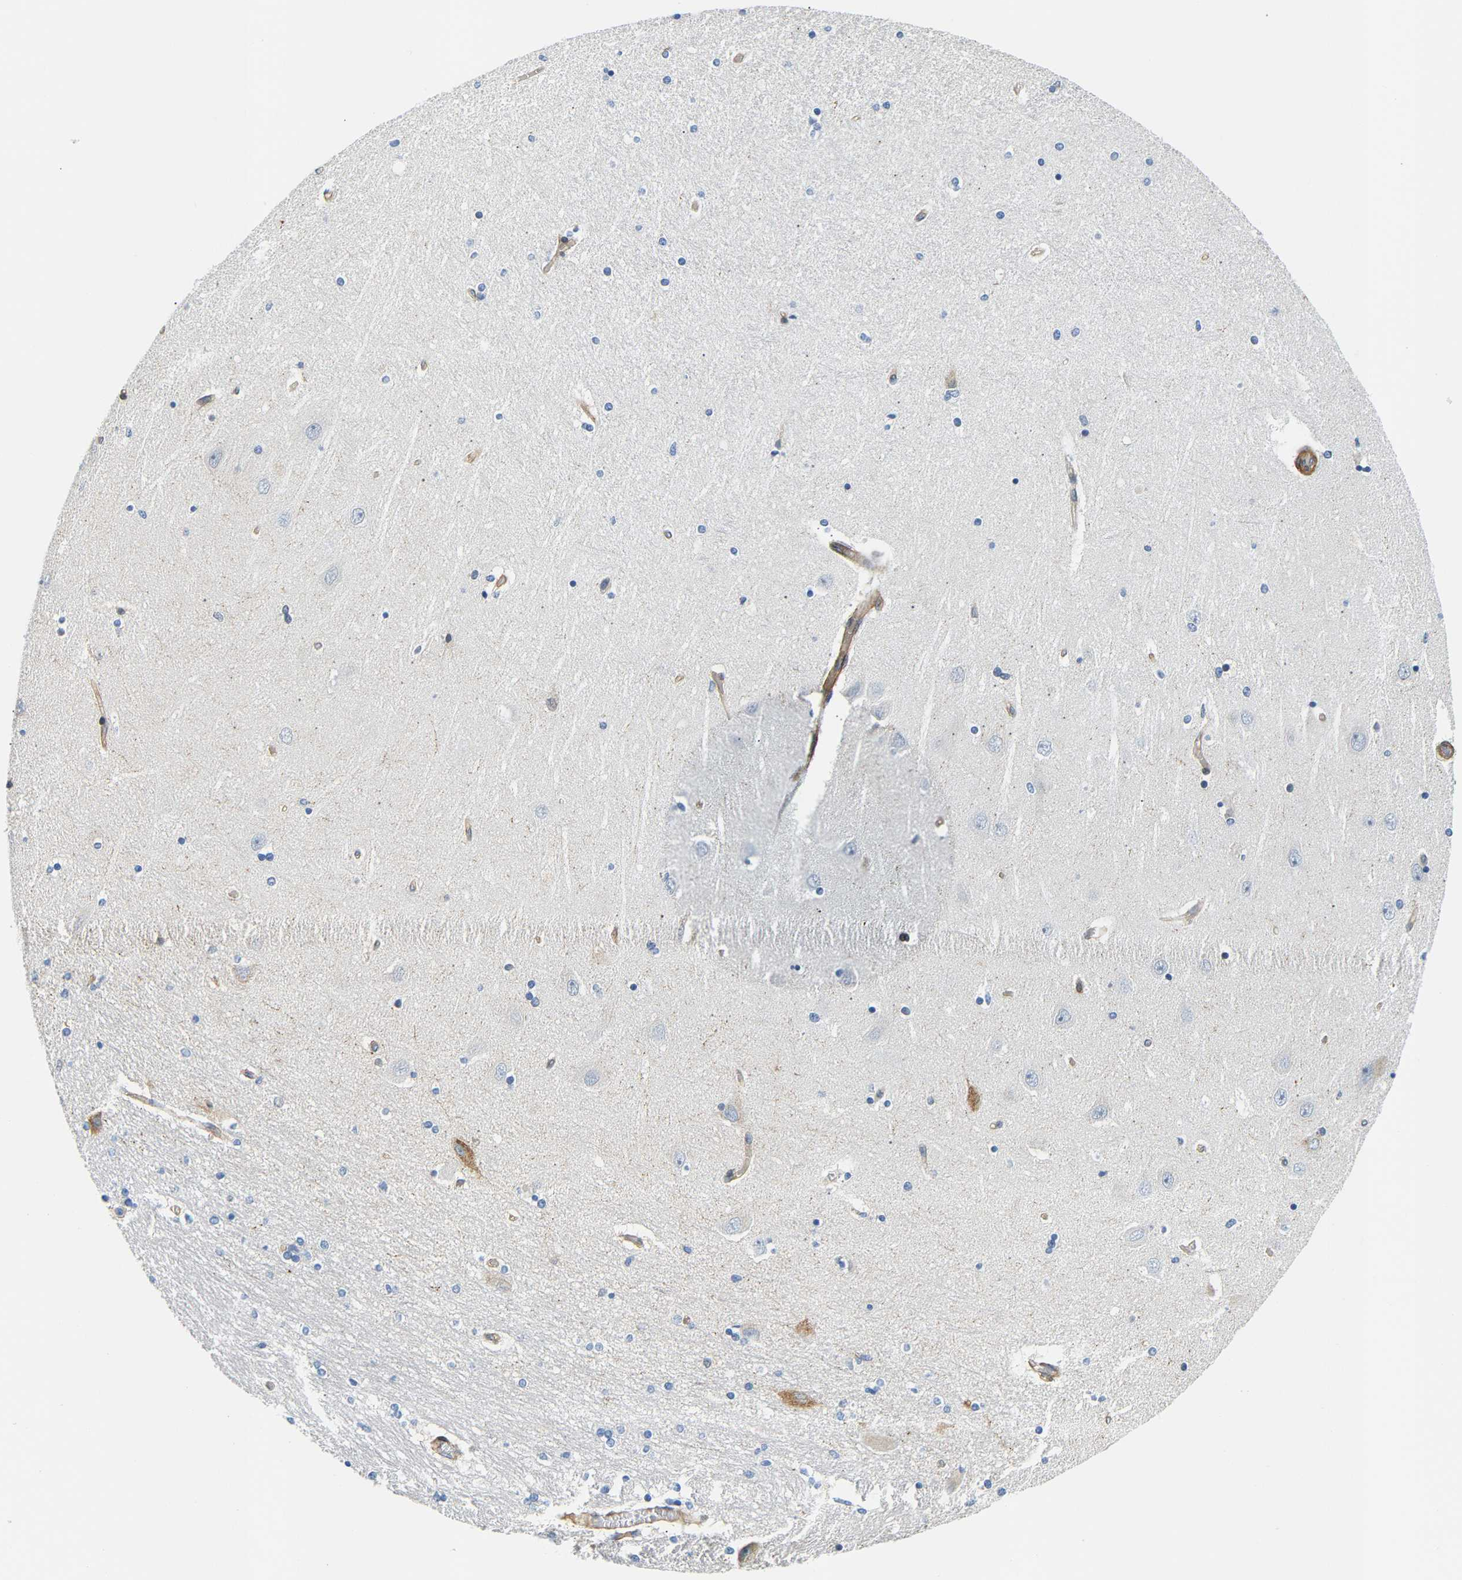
{"staining": {"intensity": "negative", "quantity": "none", "location": "none"}, "tissue": "hippocampus", "cell_type": "Glial cells", "image_type": "normal", "snomed": [{"axis": "morphology", "description": "Normal tissue, NOS"}, {"axis": "topography", "description": "Hippocampus"}], "caption": "Immunohistochemical staining of benign hippocampus displays no significant staining in glial cells. (DAB IHC visualized using brightfield microscopy, high magnification).", "gene": "PAWR", "patient": {"sex": "female", "age": 54}}